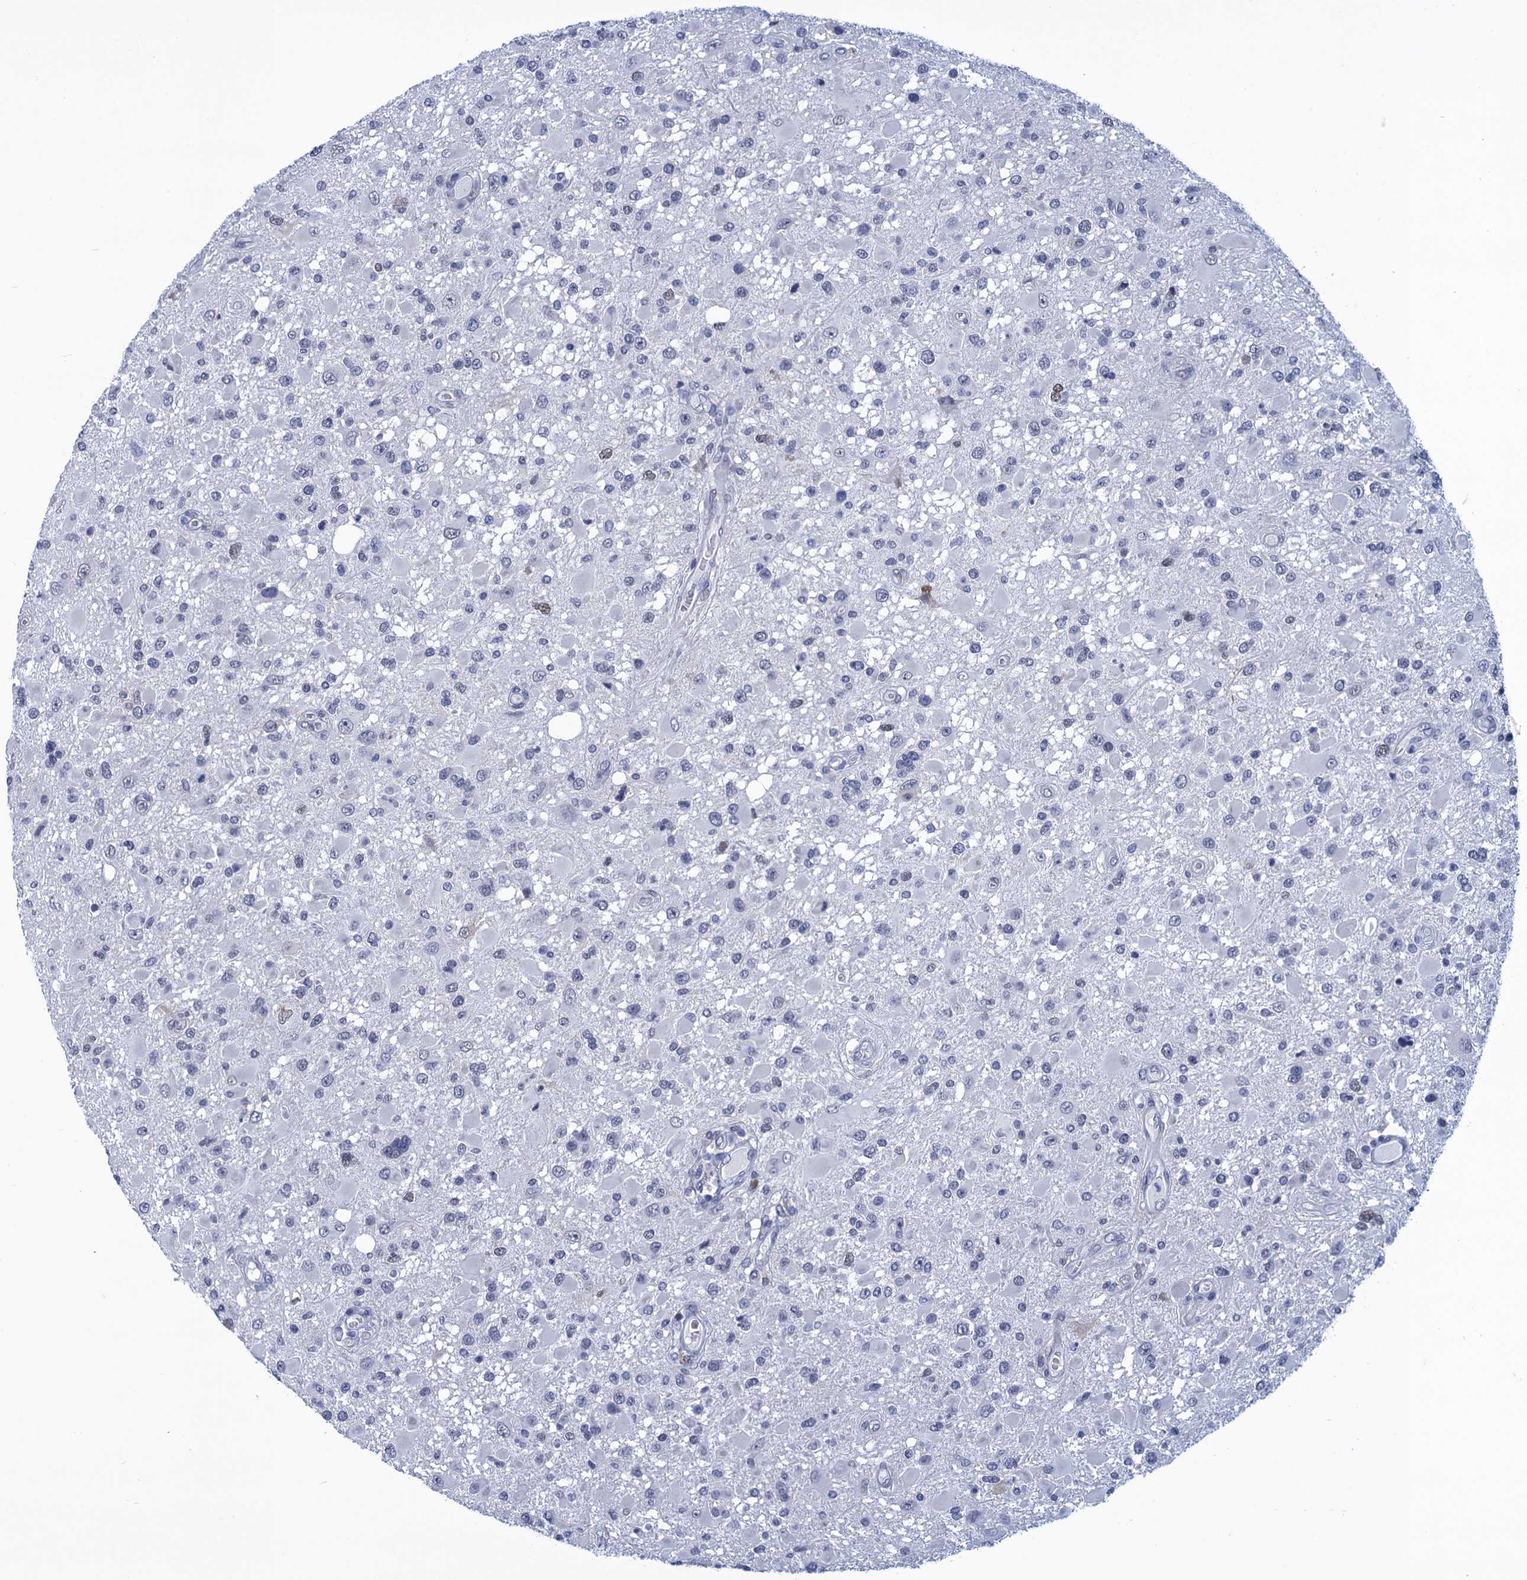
{"staining": {"intensity": "negative", "quantity": "none", "location": "none"}, "tissue": "glioma", "cell_type": "Tumor cells", "image_type": "cancer", "snomed": [{"axis": "morphology", "description": "Glioma, malignant, High grade"}, {"axis": "topography", "description": "Brain"}], "caption": "This is a photomicrograph of immunohistochemistry (IHC) staining of glioma, which shows no positivity in tumor cells.", "gene": "GINS3", "patient": {"sex": "male", "age": 53}}